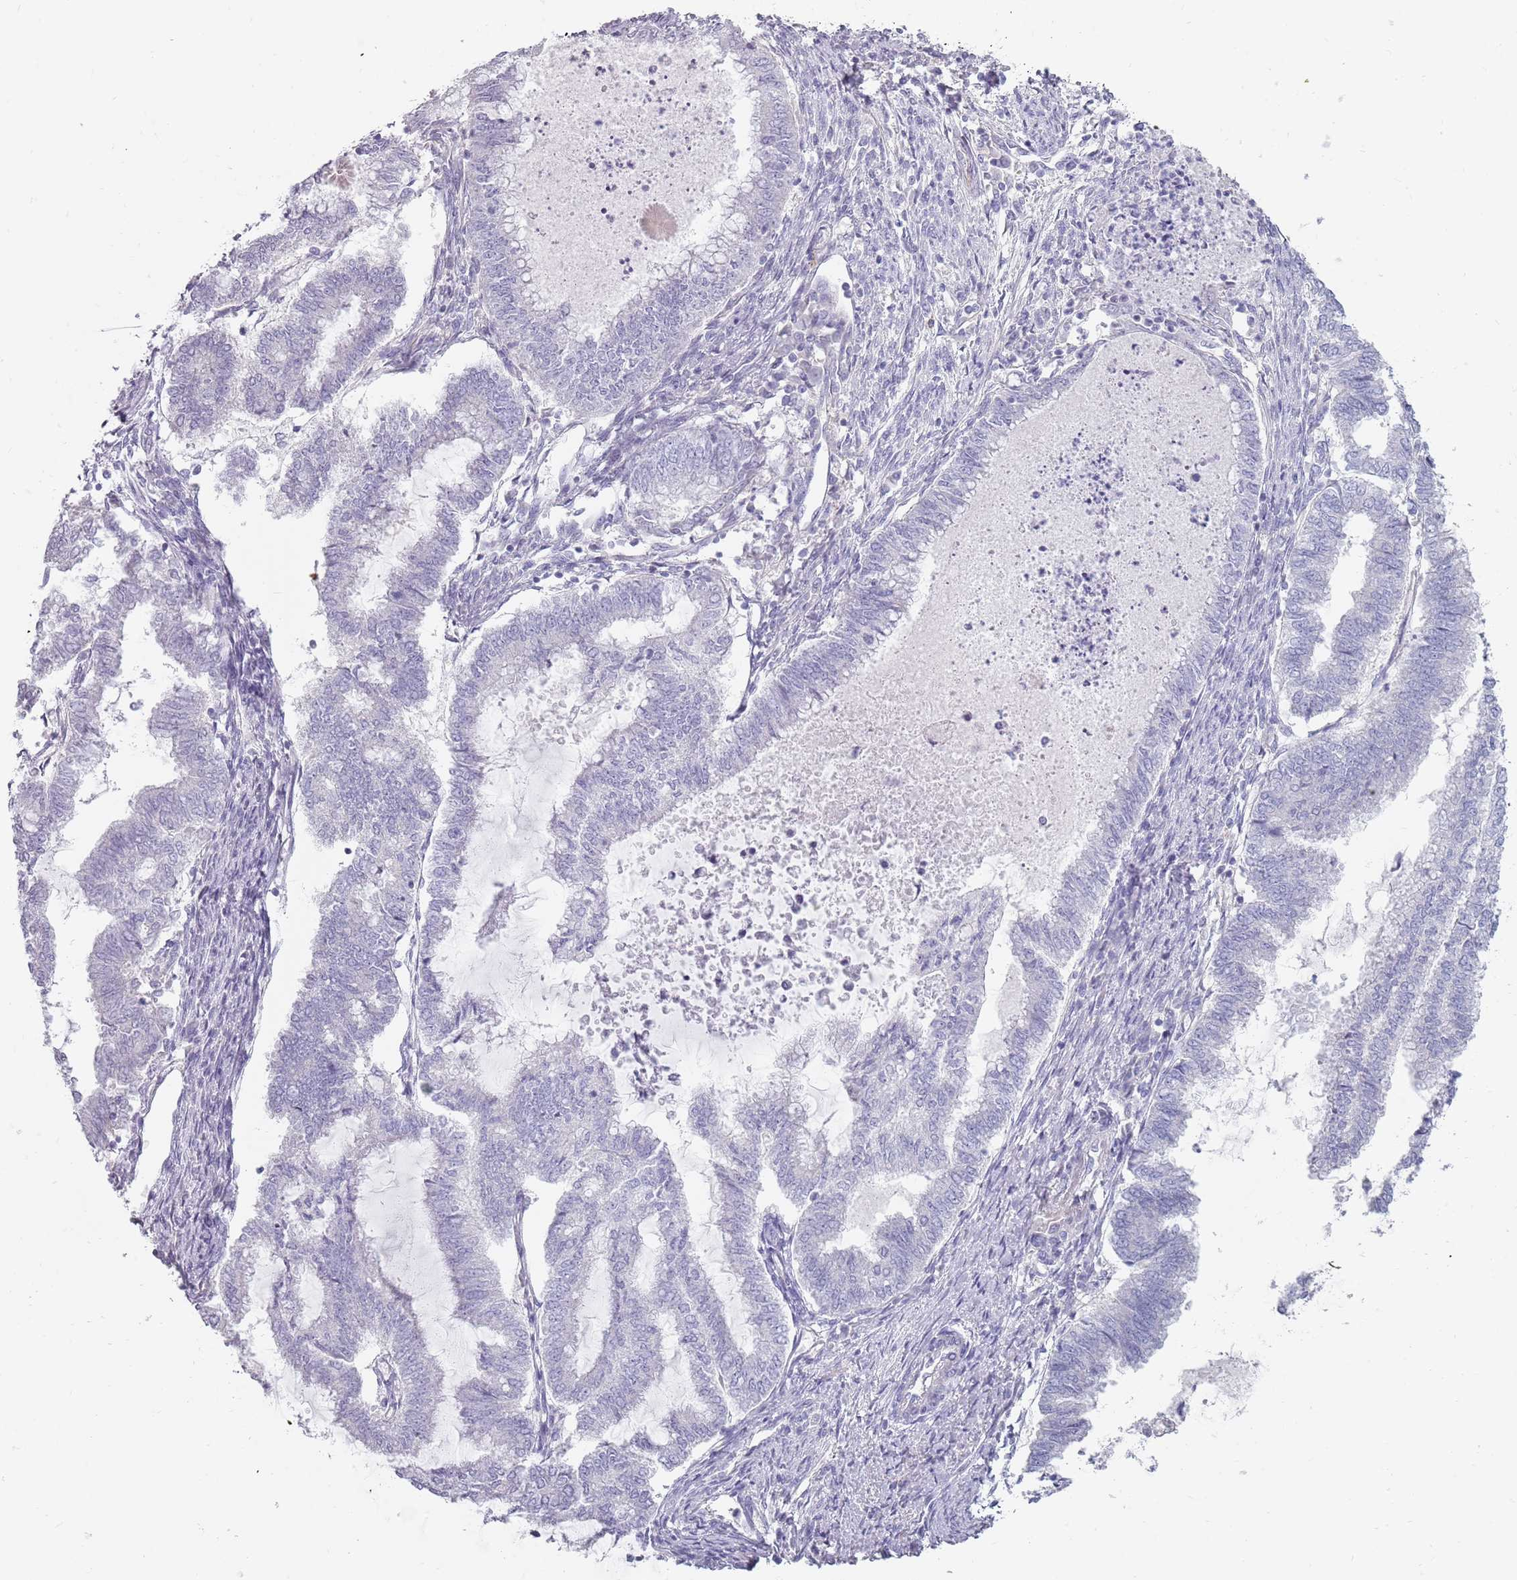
{"staining": {"intensity": "negative", "quantity": "none", "location": "none"}, "tissue": "endometrial cancer", "cell_type": "Tumor cells", "image_type": "cancer", "snomed": [{"axis": "morphology", "description": "Adenocarcinoma, NOS"}, {"axis": "topography", "description": "Endometrium"}], "caption": "High magnification brightfield microscopy of endometrial adenocarcinoma stained with DAB (3,3'-diaminobenzidine) (brown) and counterstained with hematoxylin (blue): tumor cells show no significant staining.", "gene": "DDX4", "patient": {"sex": "female", "age": 79}}